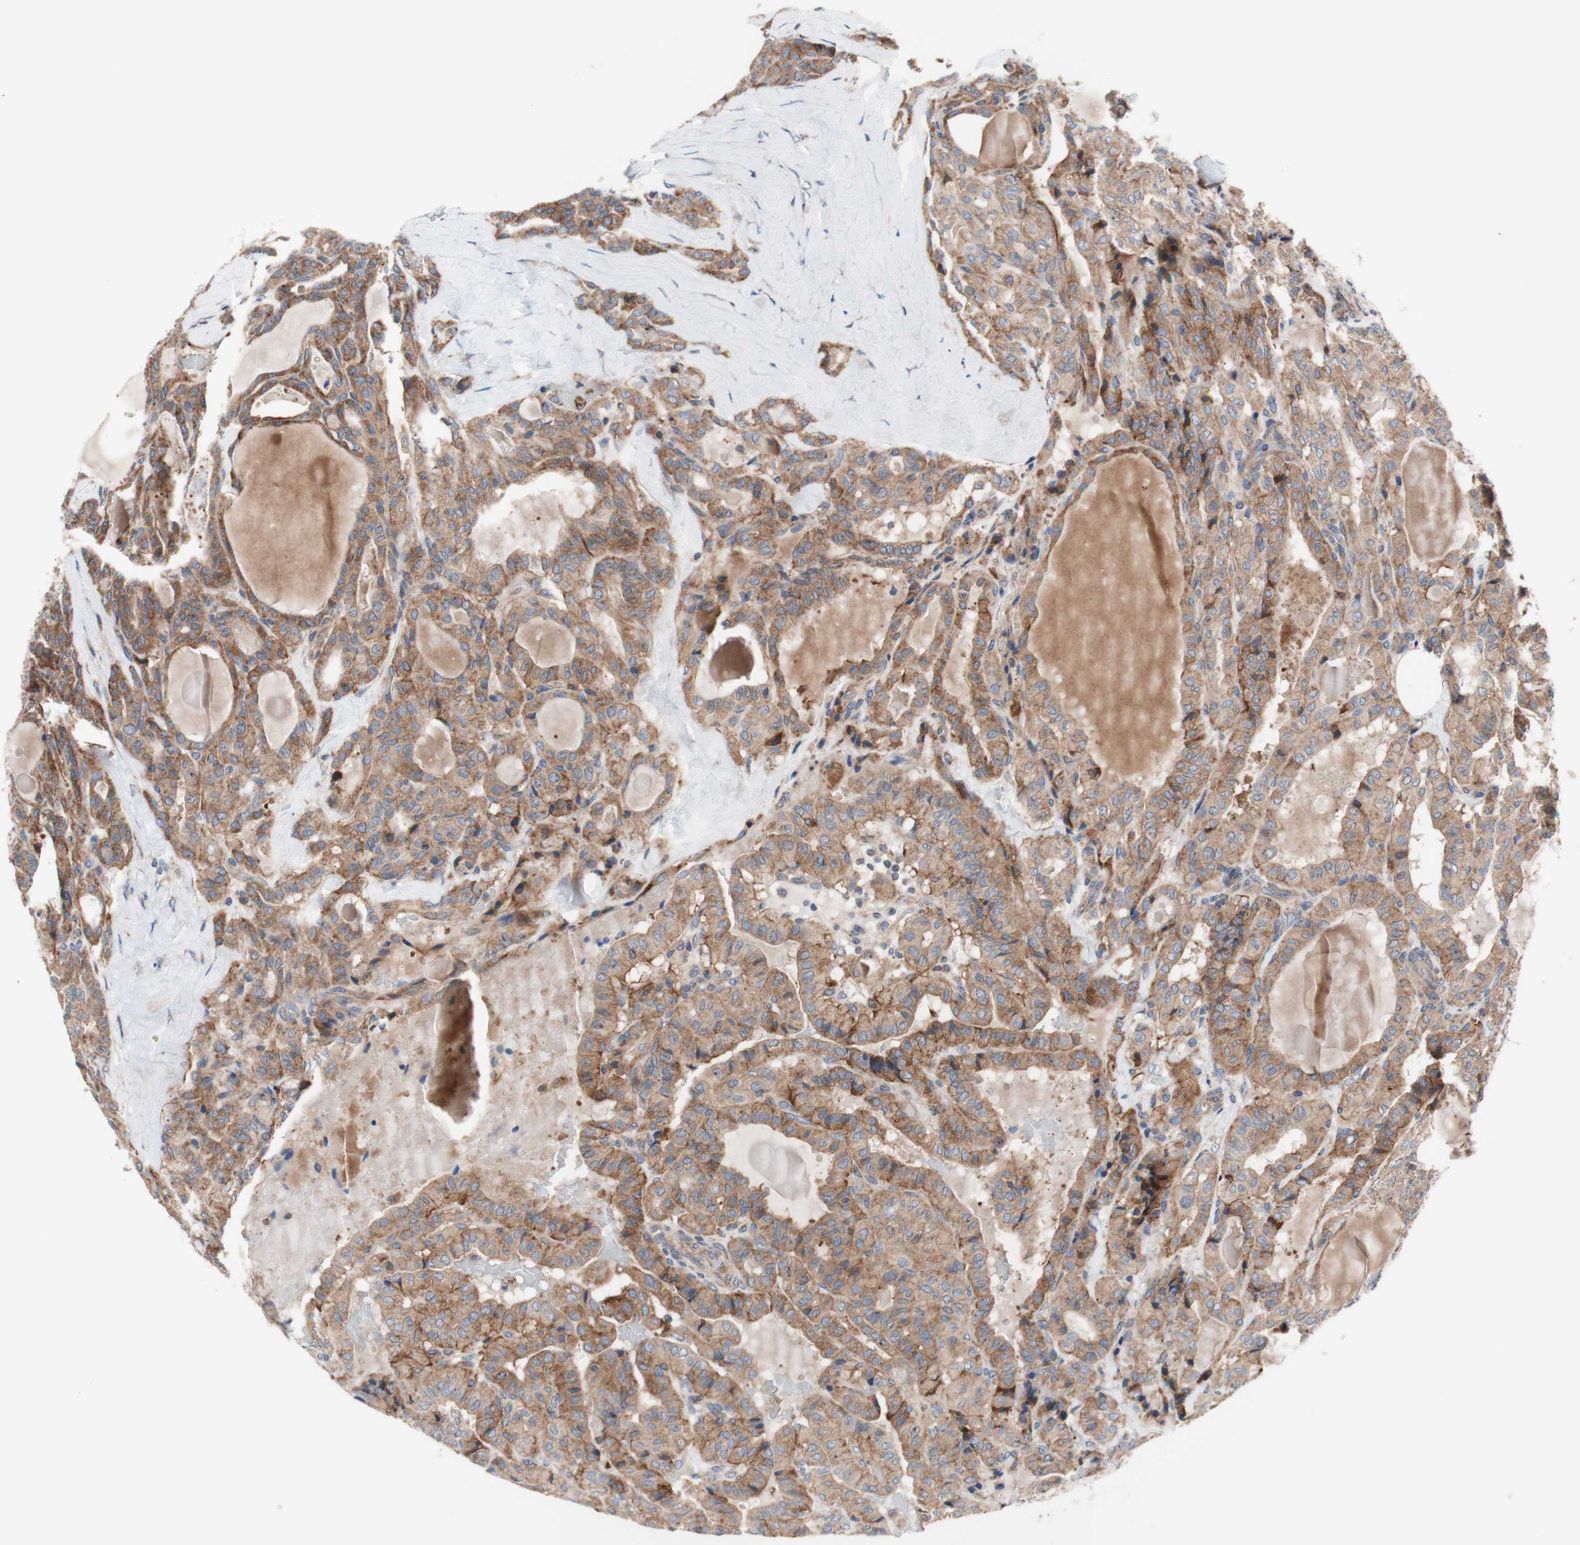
{"staining": {"intensity": "moderate", "quantity": ">75%", "location": "cytoplasmic/membranous"}, "tissue": "thyroid cancer", "cell_type": "Tumor cells", "image_type": "cancer", "snomed": [{"axis": "morphology", "description": "Papillary adenocarcinoma, NOS"}, {"axis": "topography", "description": "Thyroid gland"}], "caption": "An image showing moderate cytoplasmic/membranous staining in about >75% of tumor cells in thyroid cancer, as visualized by brown immunohistochemical staining.", "gene": "FMR1", "patient": {"sex": "male", "age": 77}}